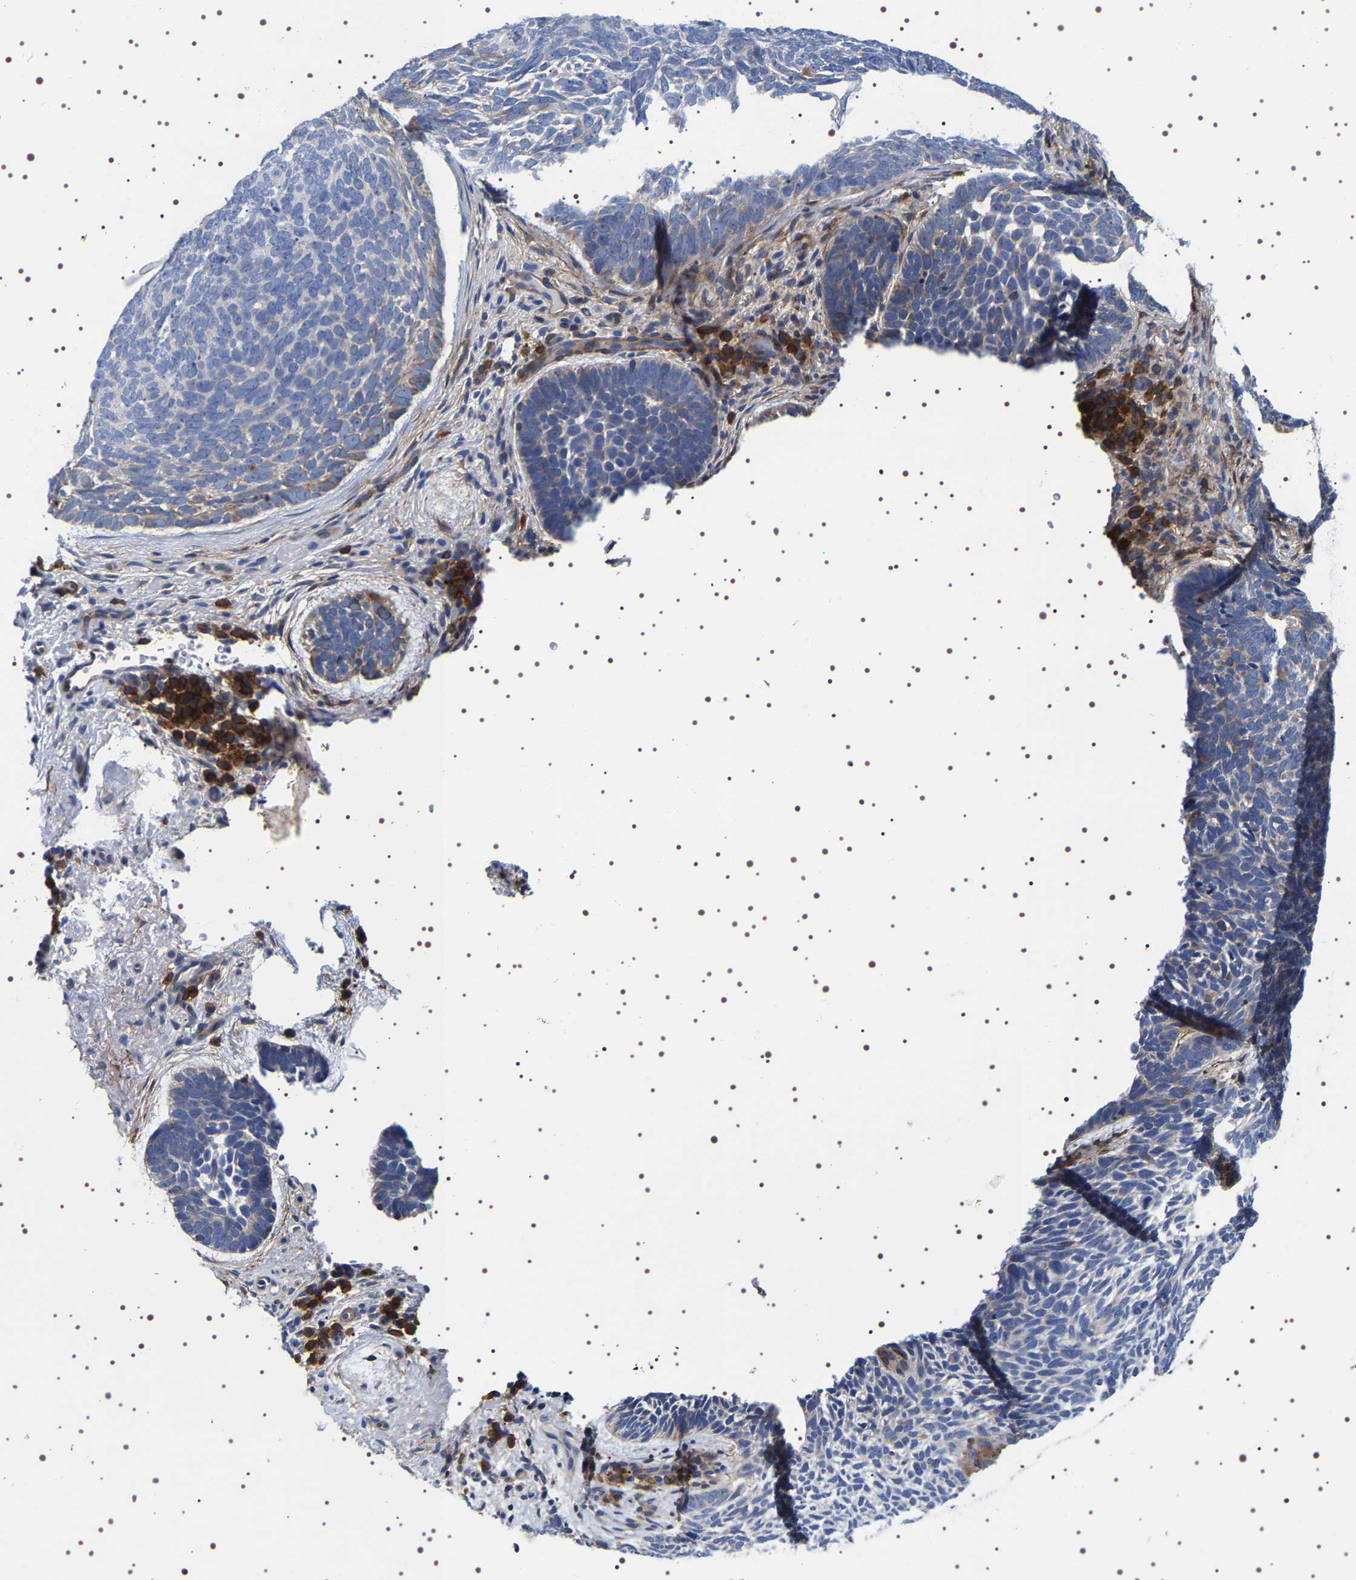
{"staining": {"intensity": "weak", "quantity": "<25%", "location": "cytoplasmic/membranous"}, "tissue": "skin cancer", "cell_type": "Tumor cells", "image_type": "cancer", "snomed": [{"axis": "morphology", "description": "Basal cell carcinoma"}, {"axis": "topography", "description": "Skin"}, {"axis": "topography", "description": "Skin of head"}], "caption": "IHC of human skin cancer (basal cell carcinoma) displays no staining in tumor cells.", "gene": "SQLE", "patient": {"sex": "female", "age": 85}}